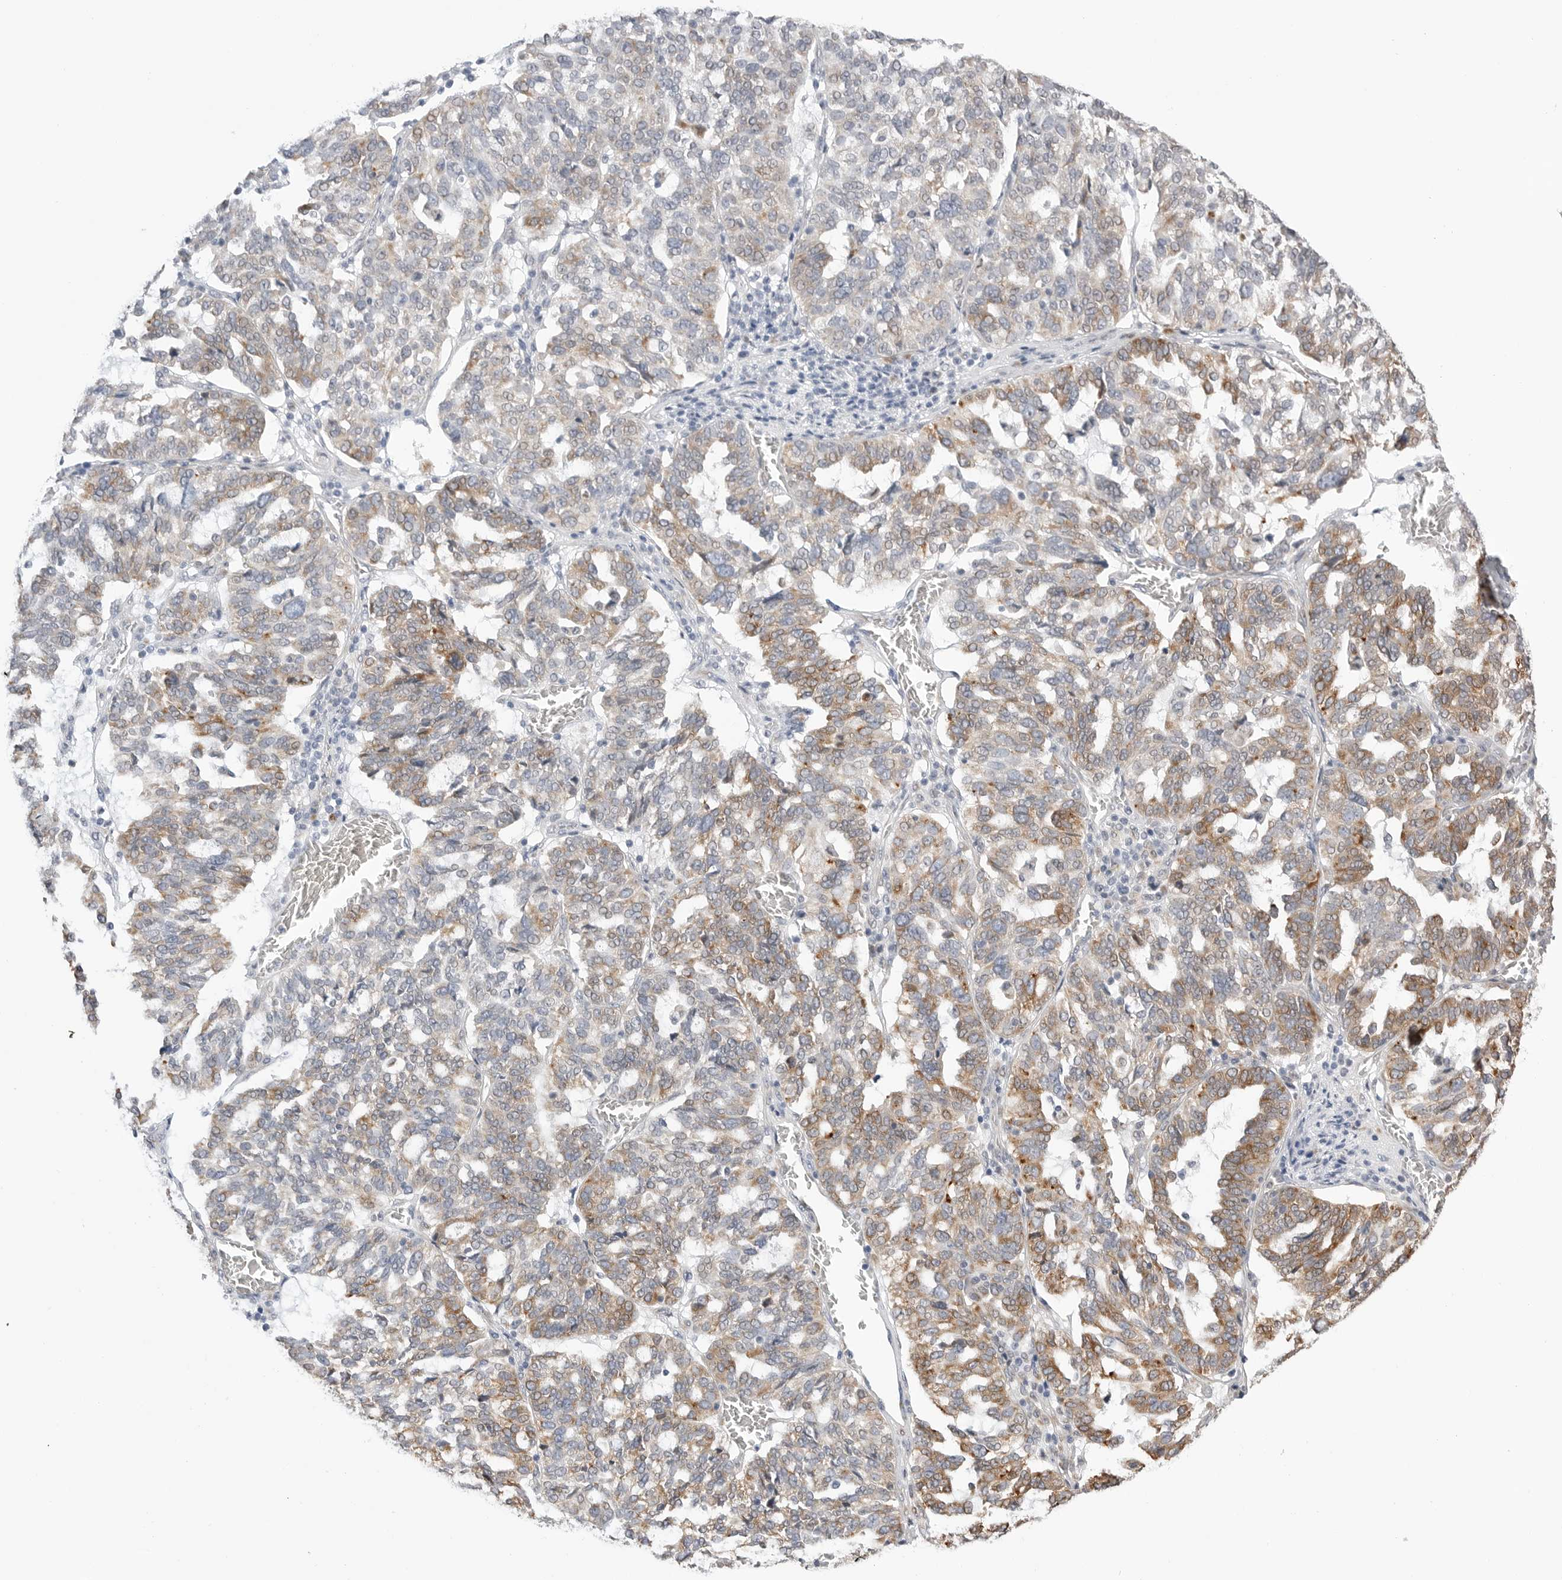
{"staining": {"intensity": "moderate", "quantity": "<25%", "location": "cytoplasmic/membranous"}, "tissue": "ovarian cancer", "cell_type": "Tumor cells", "image_type": "cancer", "snomed": [{"axis": "morphology", "description": "Cystadenocarcinoma, serous, NOS"}, {"axis": "topography", "description": "Ovary"}], "caption": "Immunohistochemistry (IHC) of ovarian cancer (serous cystadenocarcinoma) demonstrates low levels of moderate cytoplasmic/membranous positivity in about <25% of tumor cells.", "gene": "RPN1", "patient": {"sex": "female", "age": 59}}